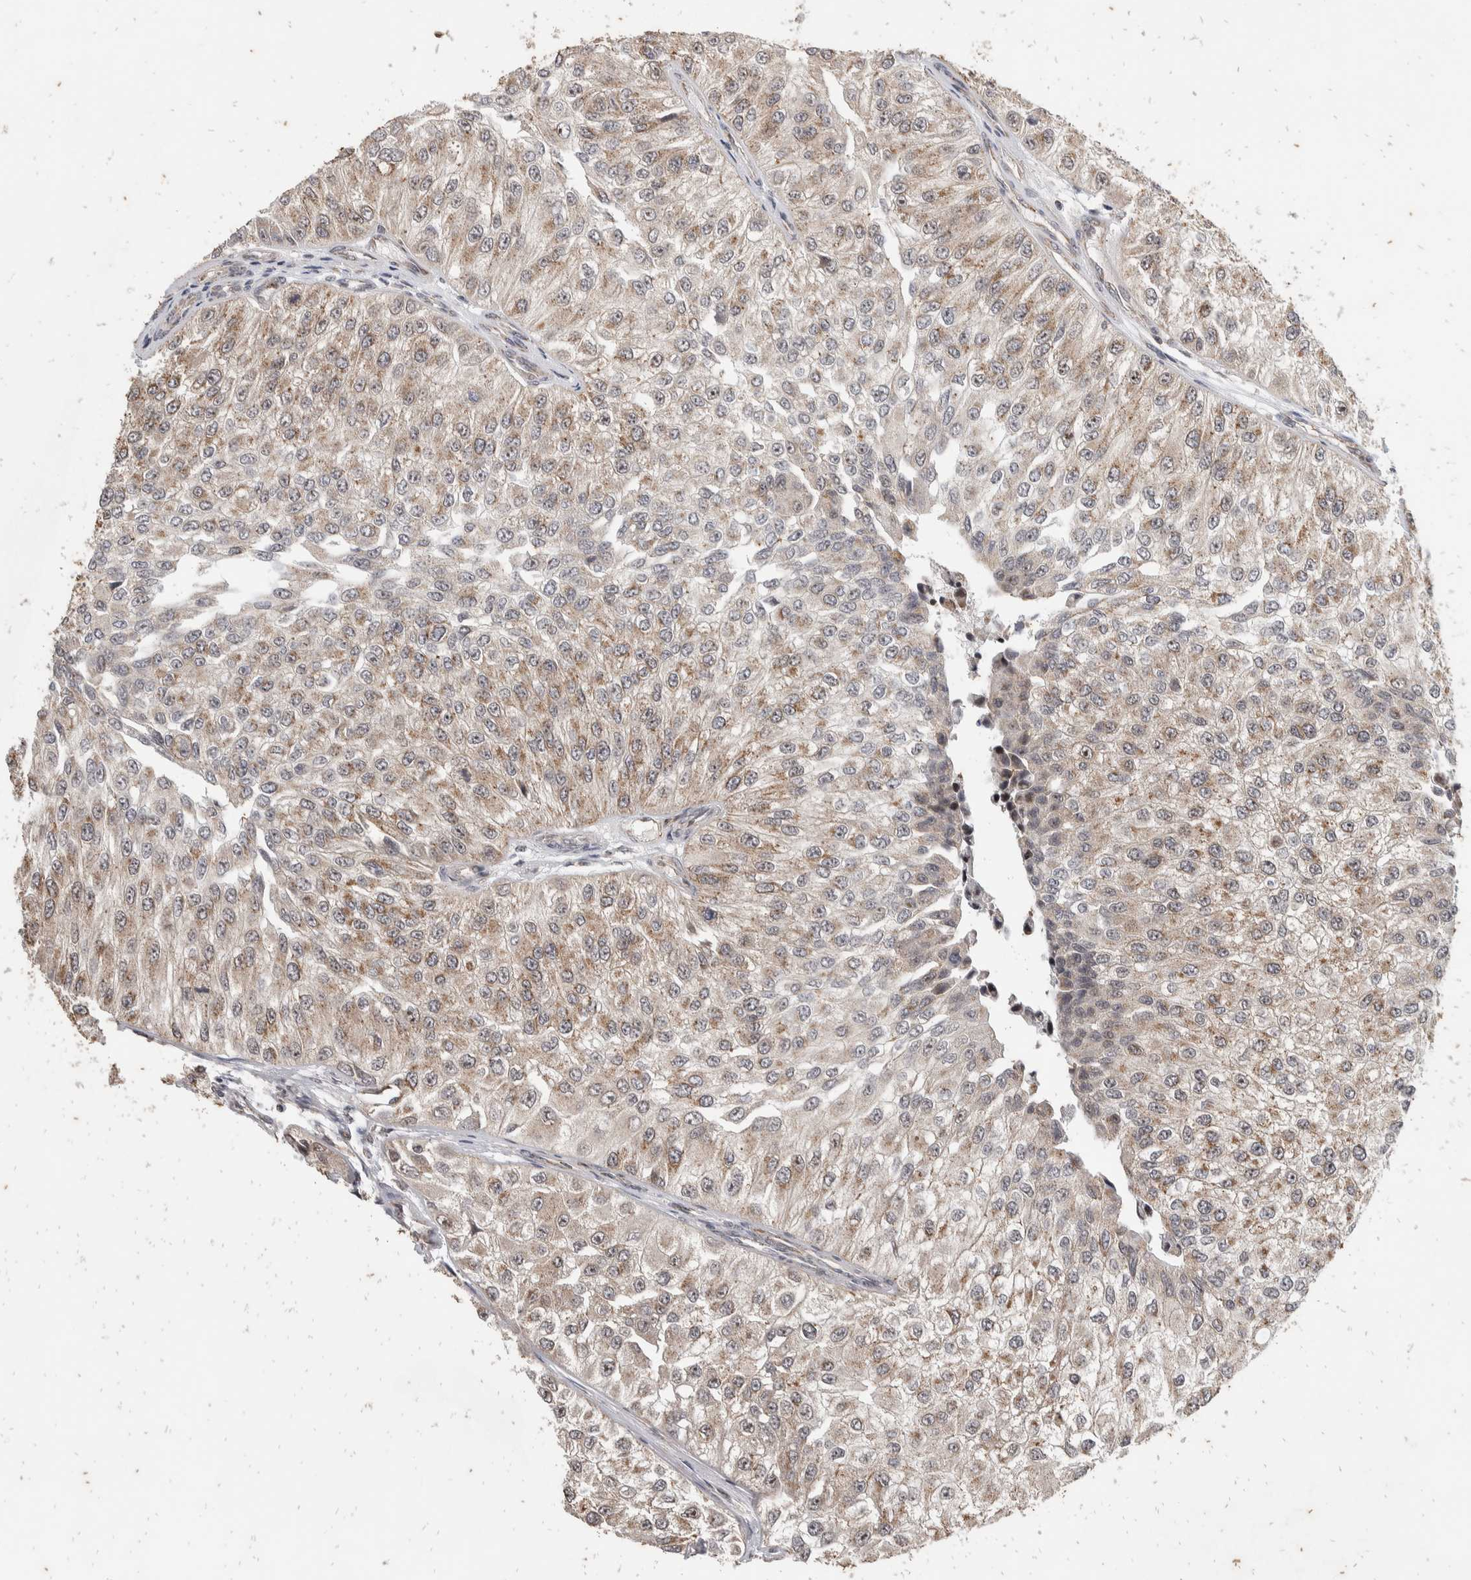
{"staining": {"intensity": "weak", "quantity": "25%-75%", "location": "cytoplasmic/membranous,nuclear"}, "tissue": "urothelial cancer", "cell_type": "Tumor cells", "image_type": "cancer", "snomed": [{"axis": "morphology", "description": "Urothelial carcinoma, High grade"}, {"axis": "topography", "description": "Kidney"}, {"axis": "topography", "description": "Urinary bladder"}], "caption": "High-grade urothelial carcinoma was stained to show a protein in brown. There is low levels of weak cytoplasmic/membranous and nuclear staining in approximately 25%-75% of tumor cells.", "gene": "ATXN7L1", "patient": {"sex": "male", "age": 77}}